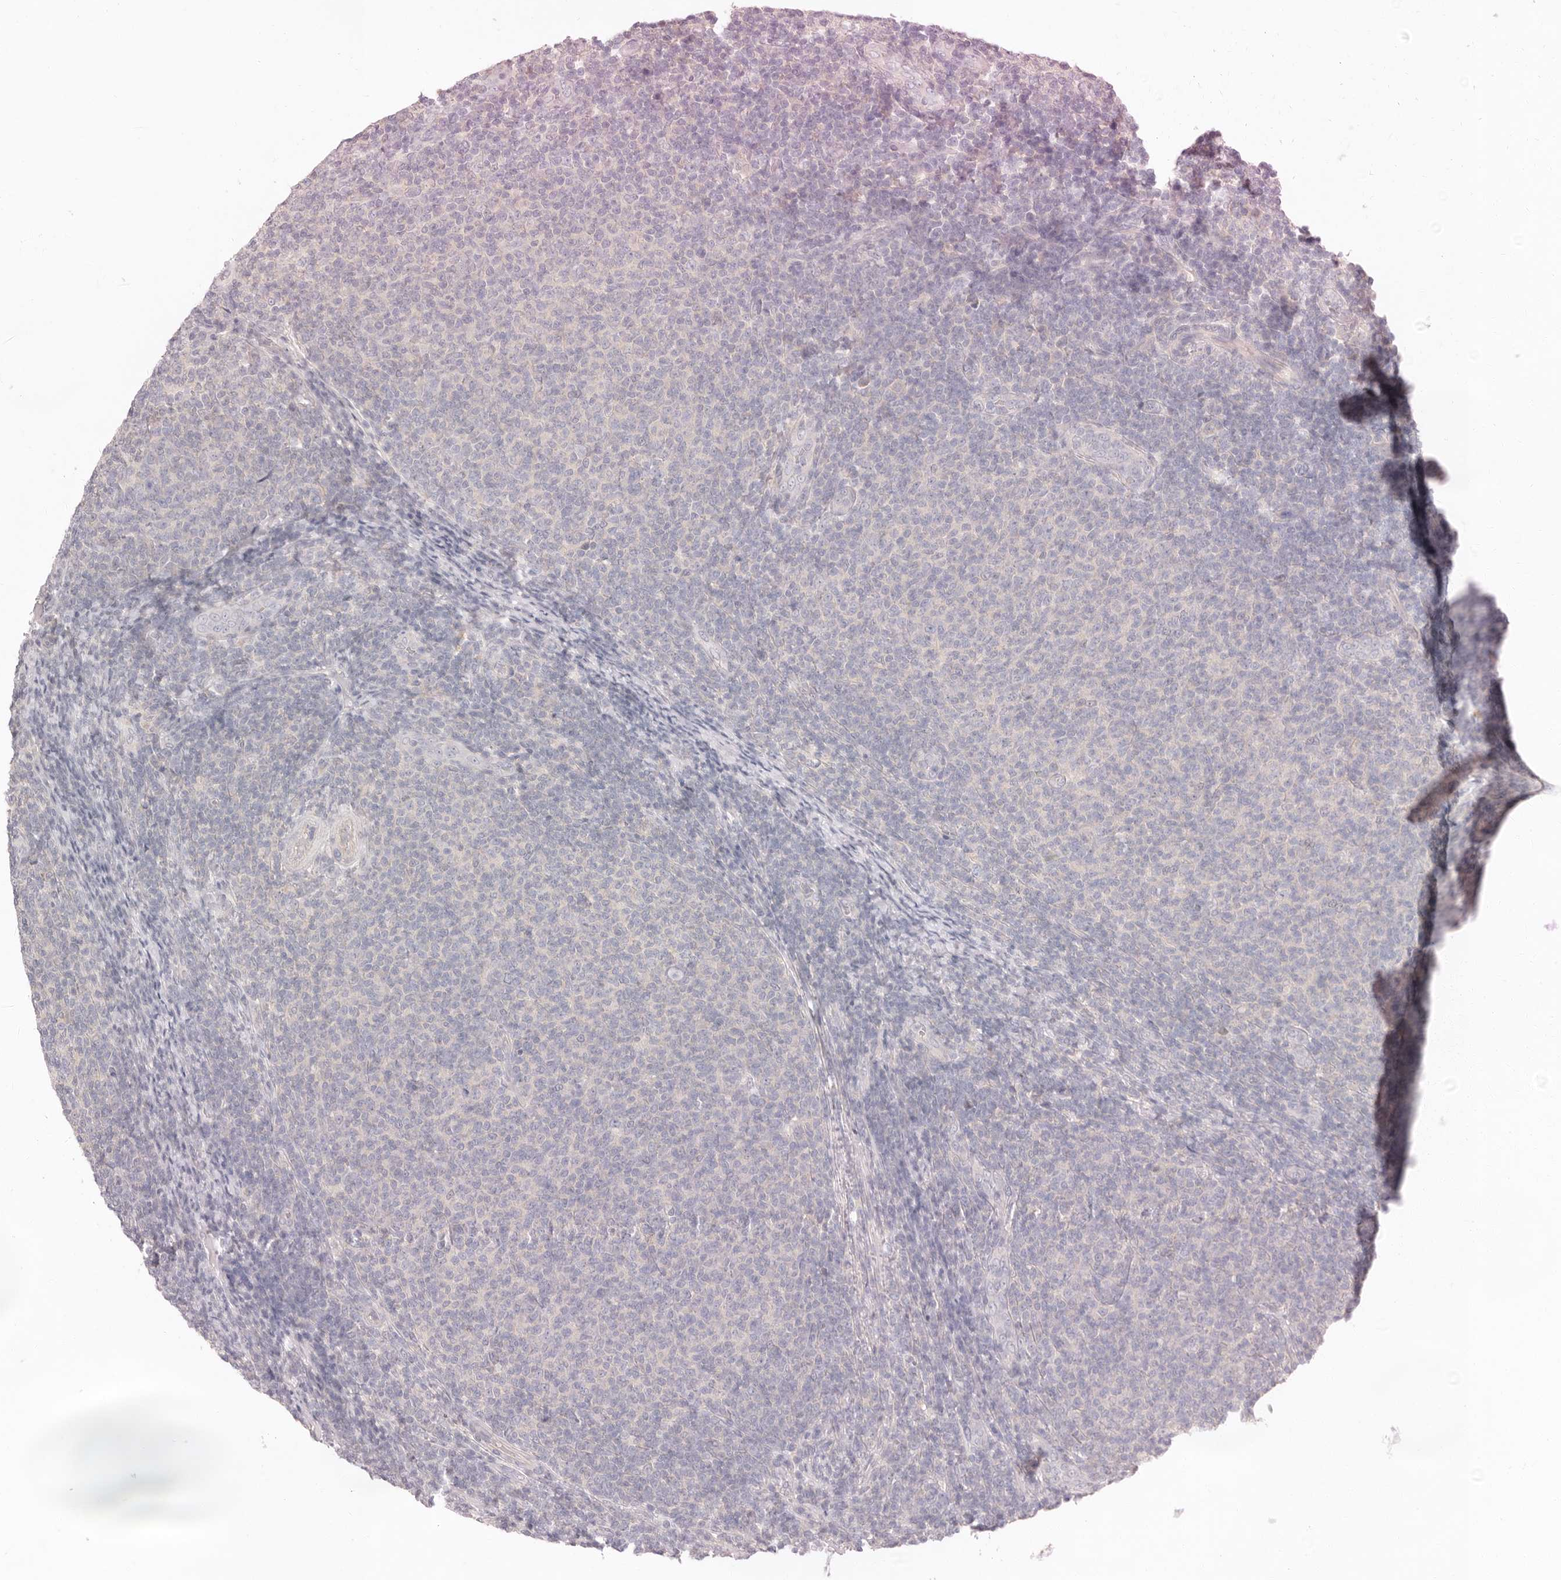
{"staining": {"intensity": "negative", "quantity": "none", "location": "none"}, "tissue": "lymphoma", "cell_type": "Tumor cells", "image_type": "cancer", "snomed": [{"axis": "morphology", "description": "Malignant lymphoma, non-Hodgkin's type, Low grade"}, {"axis": "topography", "description": "Lymph node"}], "caption": "High magnification brightfield microscopy of lymphoma stained with DAB (3,3'-diaminobenzidine) (brown) and counterstained with hematoxylin (blue): tumor cells show no significant staining.", "gene": "AHDC1", "patient": {"sex": "male", "age": 66}}